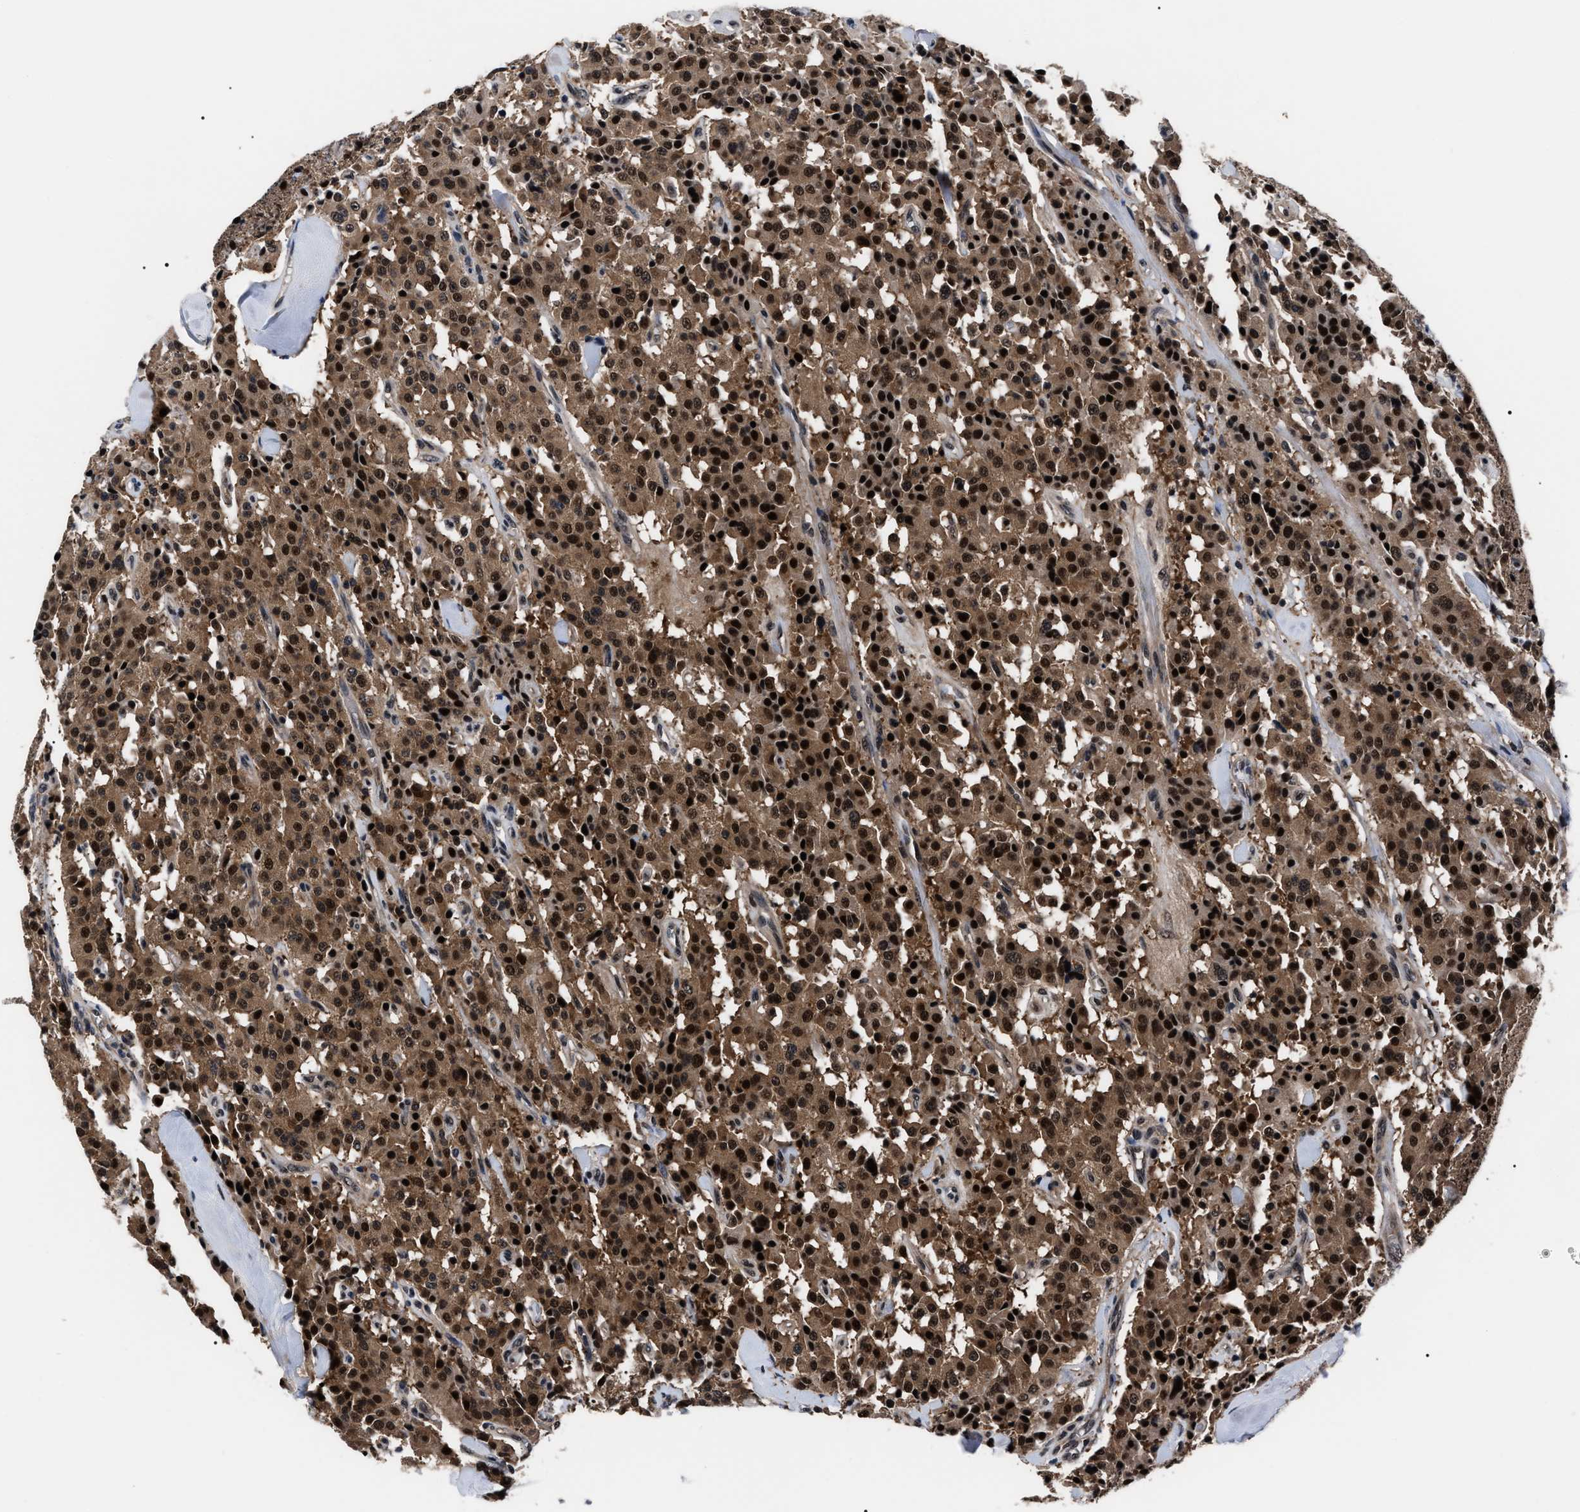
{"staining": {"intensity": "strong", "quantity": ">75%", "location": "cytoplasmic/membranous,nuclear"}, "tissue": "carcinoid", "cell_type": "Tumor cells", "image_type": "cancer", "snomed": [{"axis": "morphology", "description": "Carcinoid, malignant, NOS"}, {"axis": "topography", "description": "Lung"}], "caption": "Immunohistochemistry (IHC) image of human malignant carcinoid stained for a protein (brown), which shows high levels of strong cytoplasmic/membranous and nuclear expression in about >75% of tumor cells.", "gene": "CSNK2A1", "patient": {"sex": "male", "age": 30}}